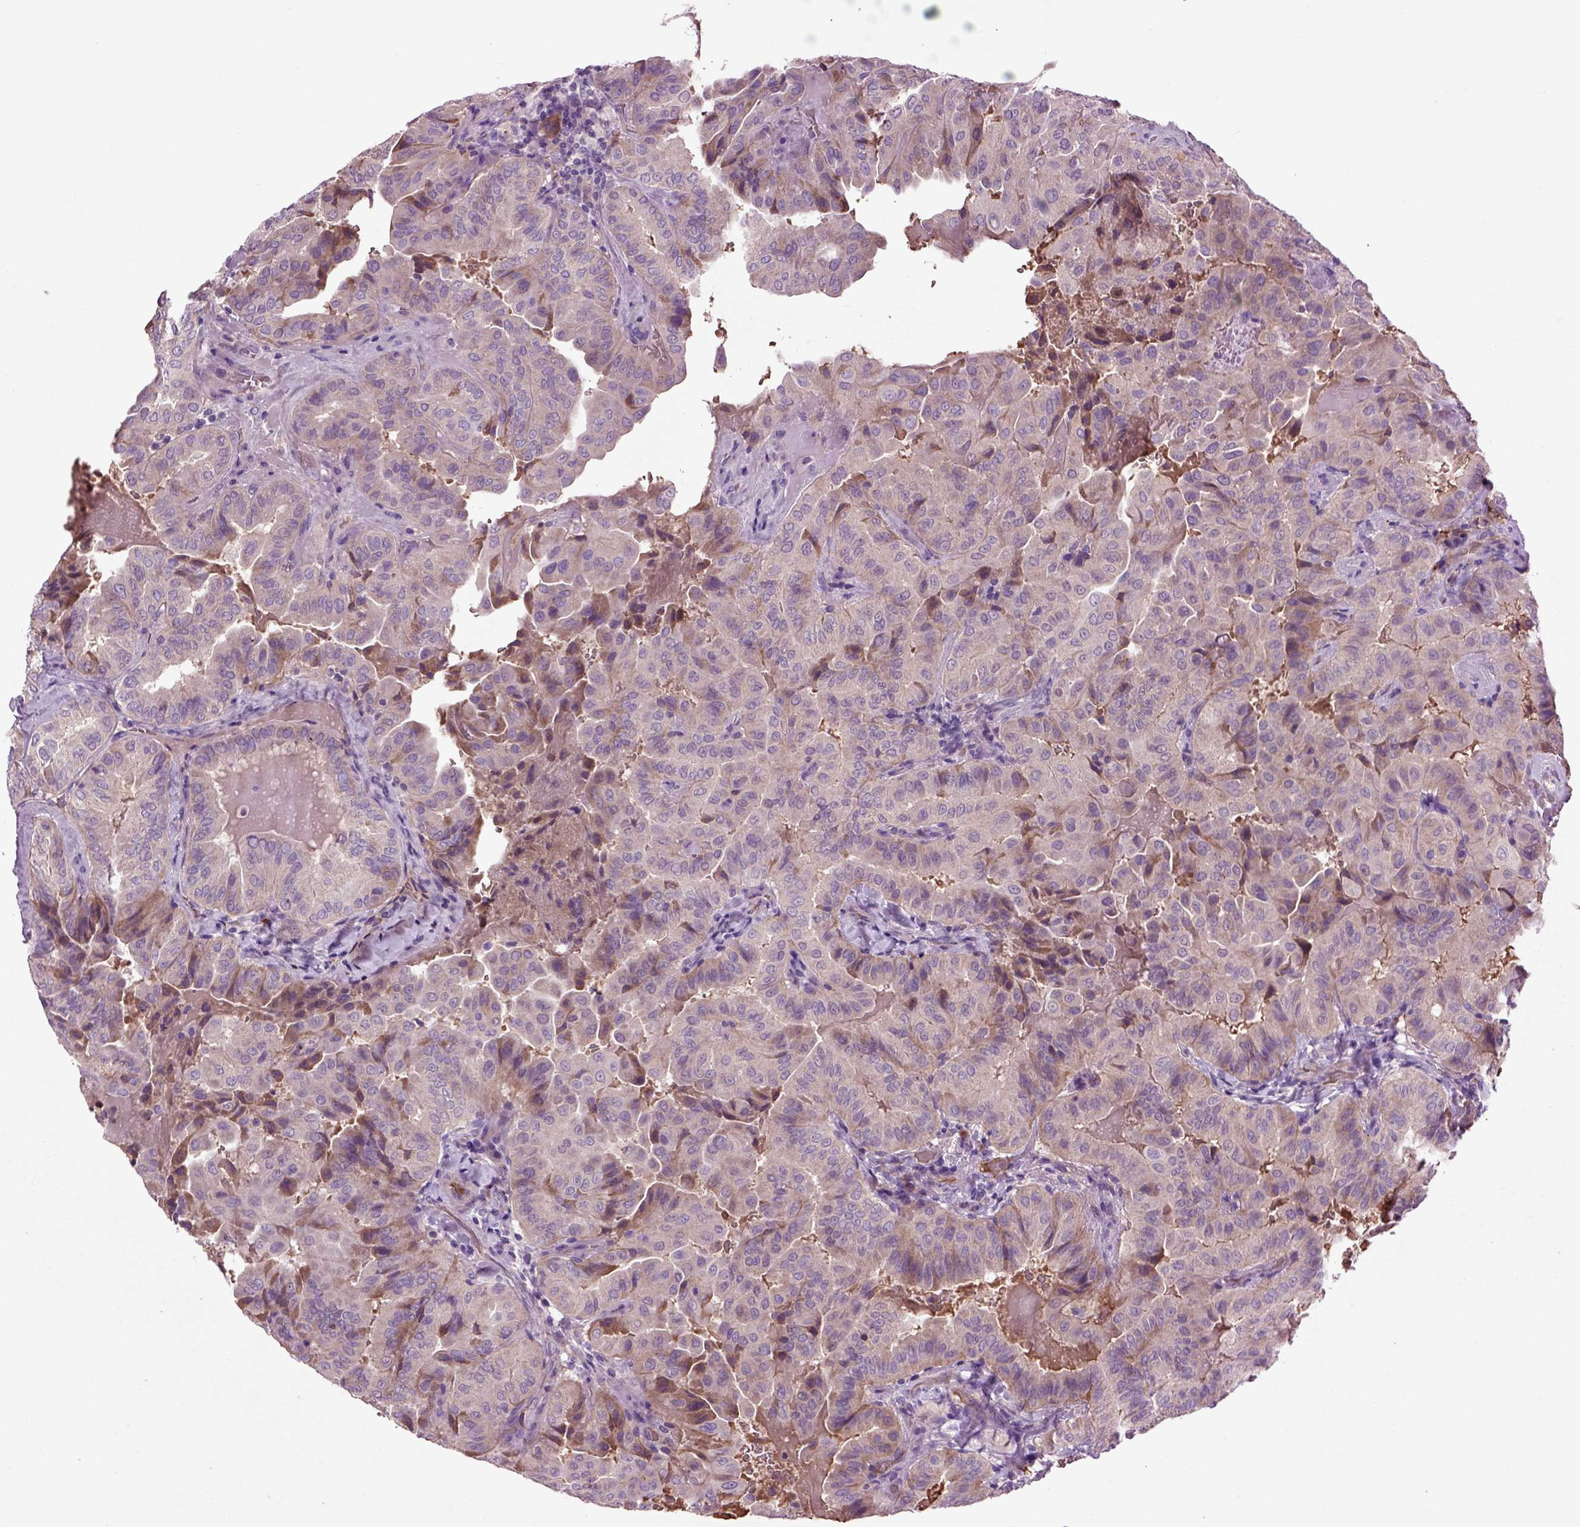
{"staining": {"intensity": "weak", "quantity": "<25%", "location": "cytoplasmic/membranous"}, "tissue": "thyroid cancer", "cell_type": "Tumor cells", "image_type": "cancer", "snomed": [{"axis": "morphology", "description": "Papillary adenocarcinoma, NOS"}, {"axis": "topography", "description": "Thyroid gland"}], "caption": "Immunohistochemistry (IHC) of thyroid cancer (papillary adenocarcinoma) shows no staining in tumor cells. Brightfield microscopy of immunohistochemistry stained with DAB (brown) and hematoxylin (blue), captured at high magnification.", "gene": "SPON1", "patient": {"sex": "female", "age": 68}}